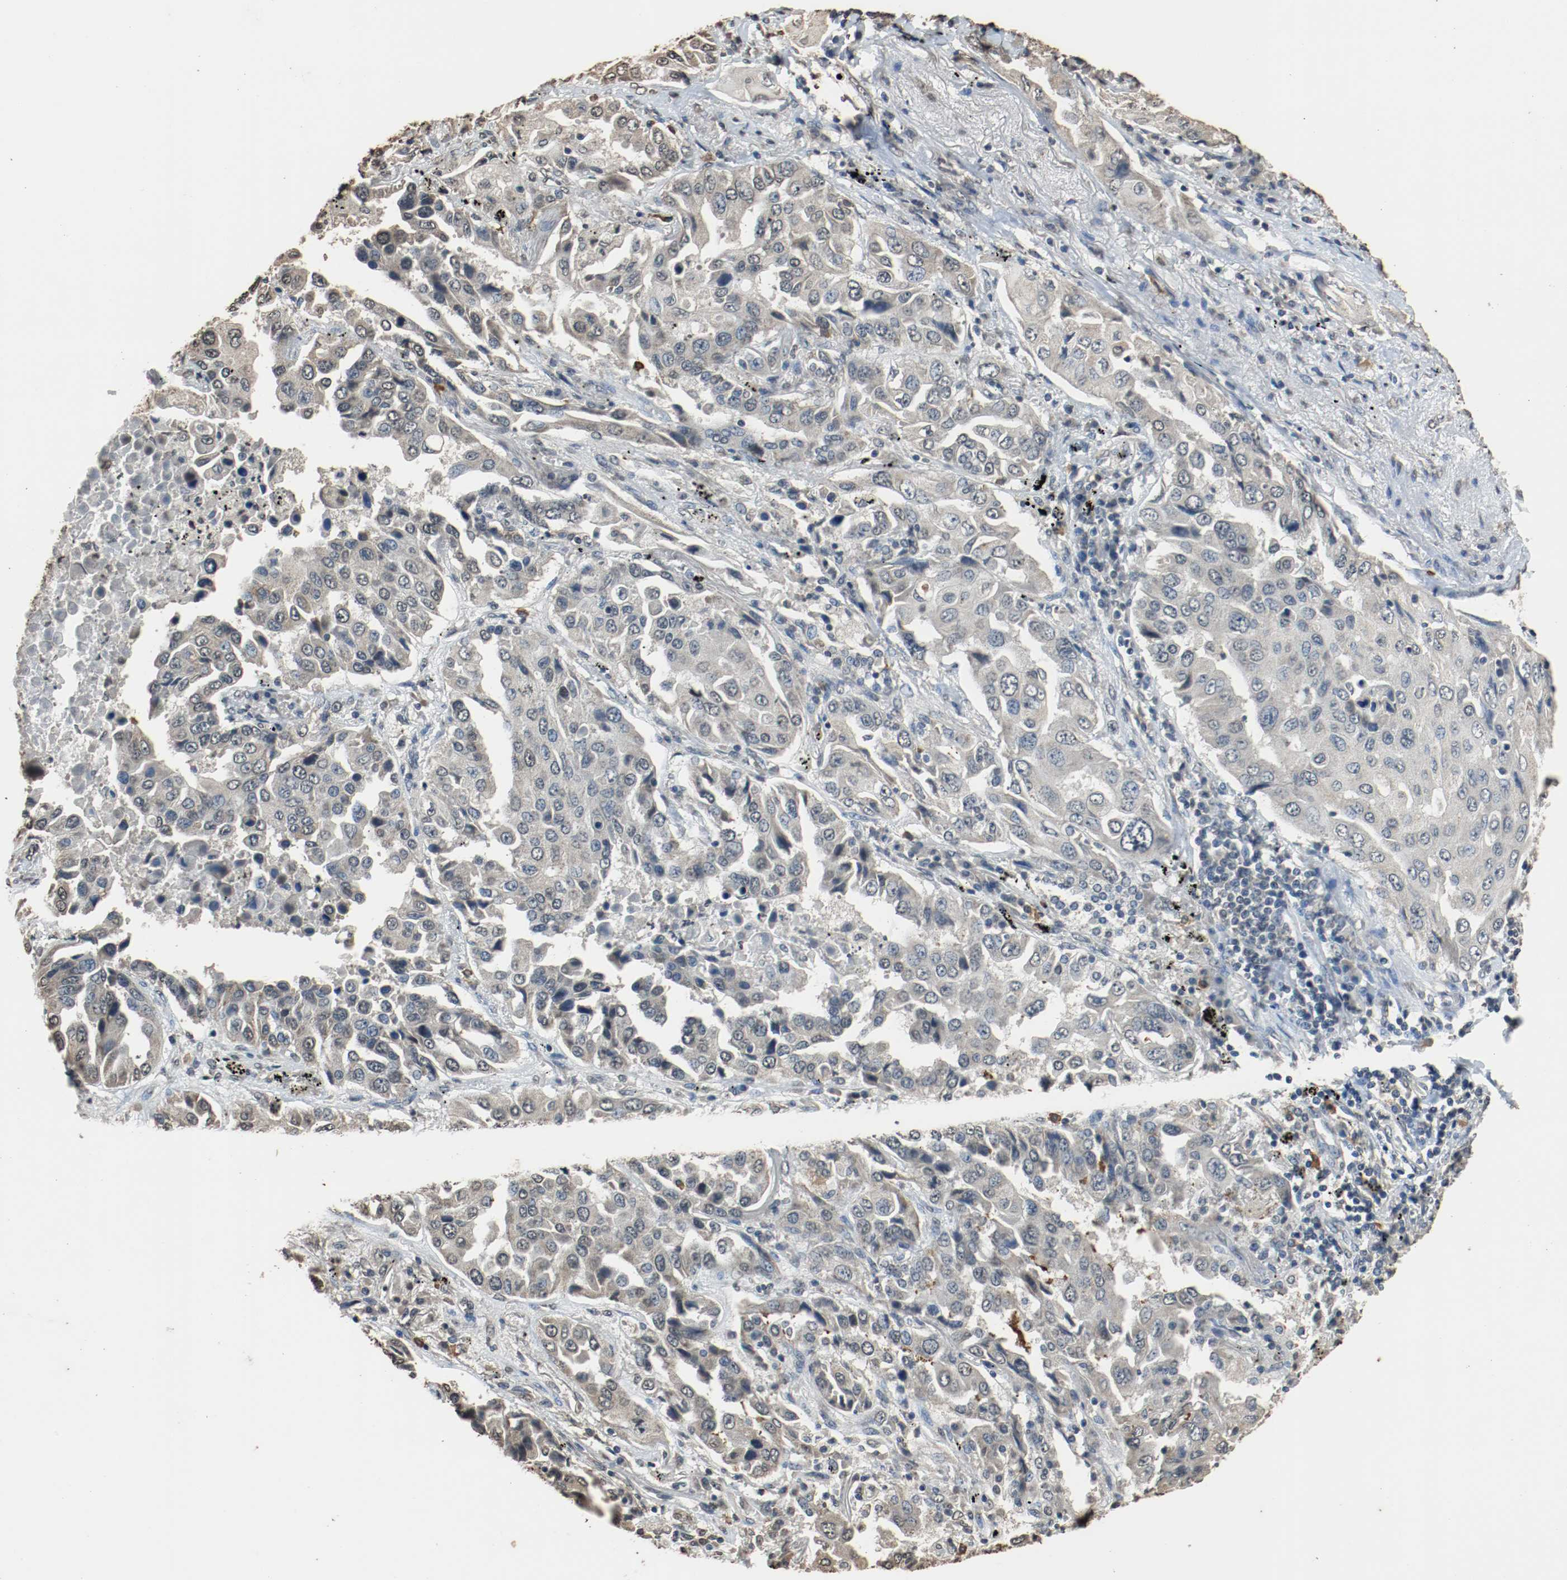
{"staining": {"intensity": "negative", "quantity": "none", "location": "none"}, "tissue": "lung cancer", "cell_type": "Tumor cells", "image_type": "cancer", "snomed": [{"axis": "morphology", "description": "Adenocarcinoma, NOS"}, {"axis": "topography", "description": "Lung"}], "caption": "This is a photomicrograph of immunohistochemistry (IHC) staining of lung cancer, which shows no expression in tumor cells.", "gene": "RTN4", "patient": {"sex": "female", "age": 65}}